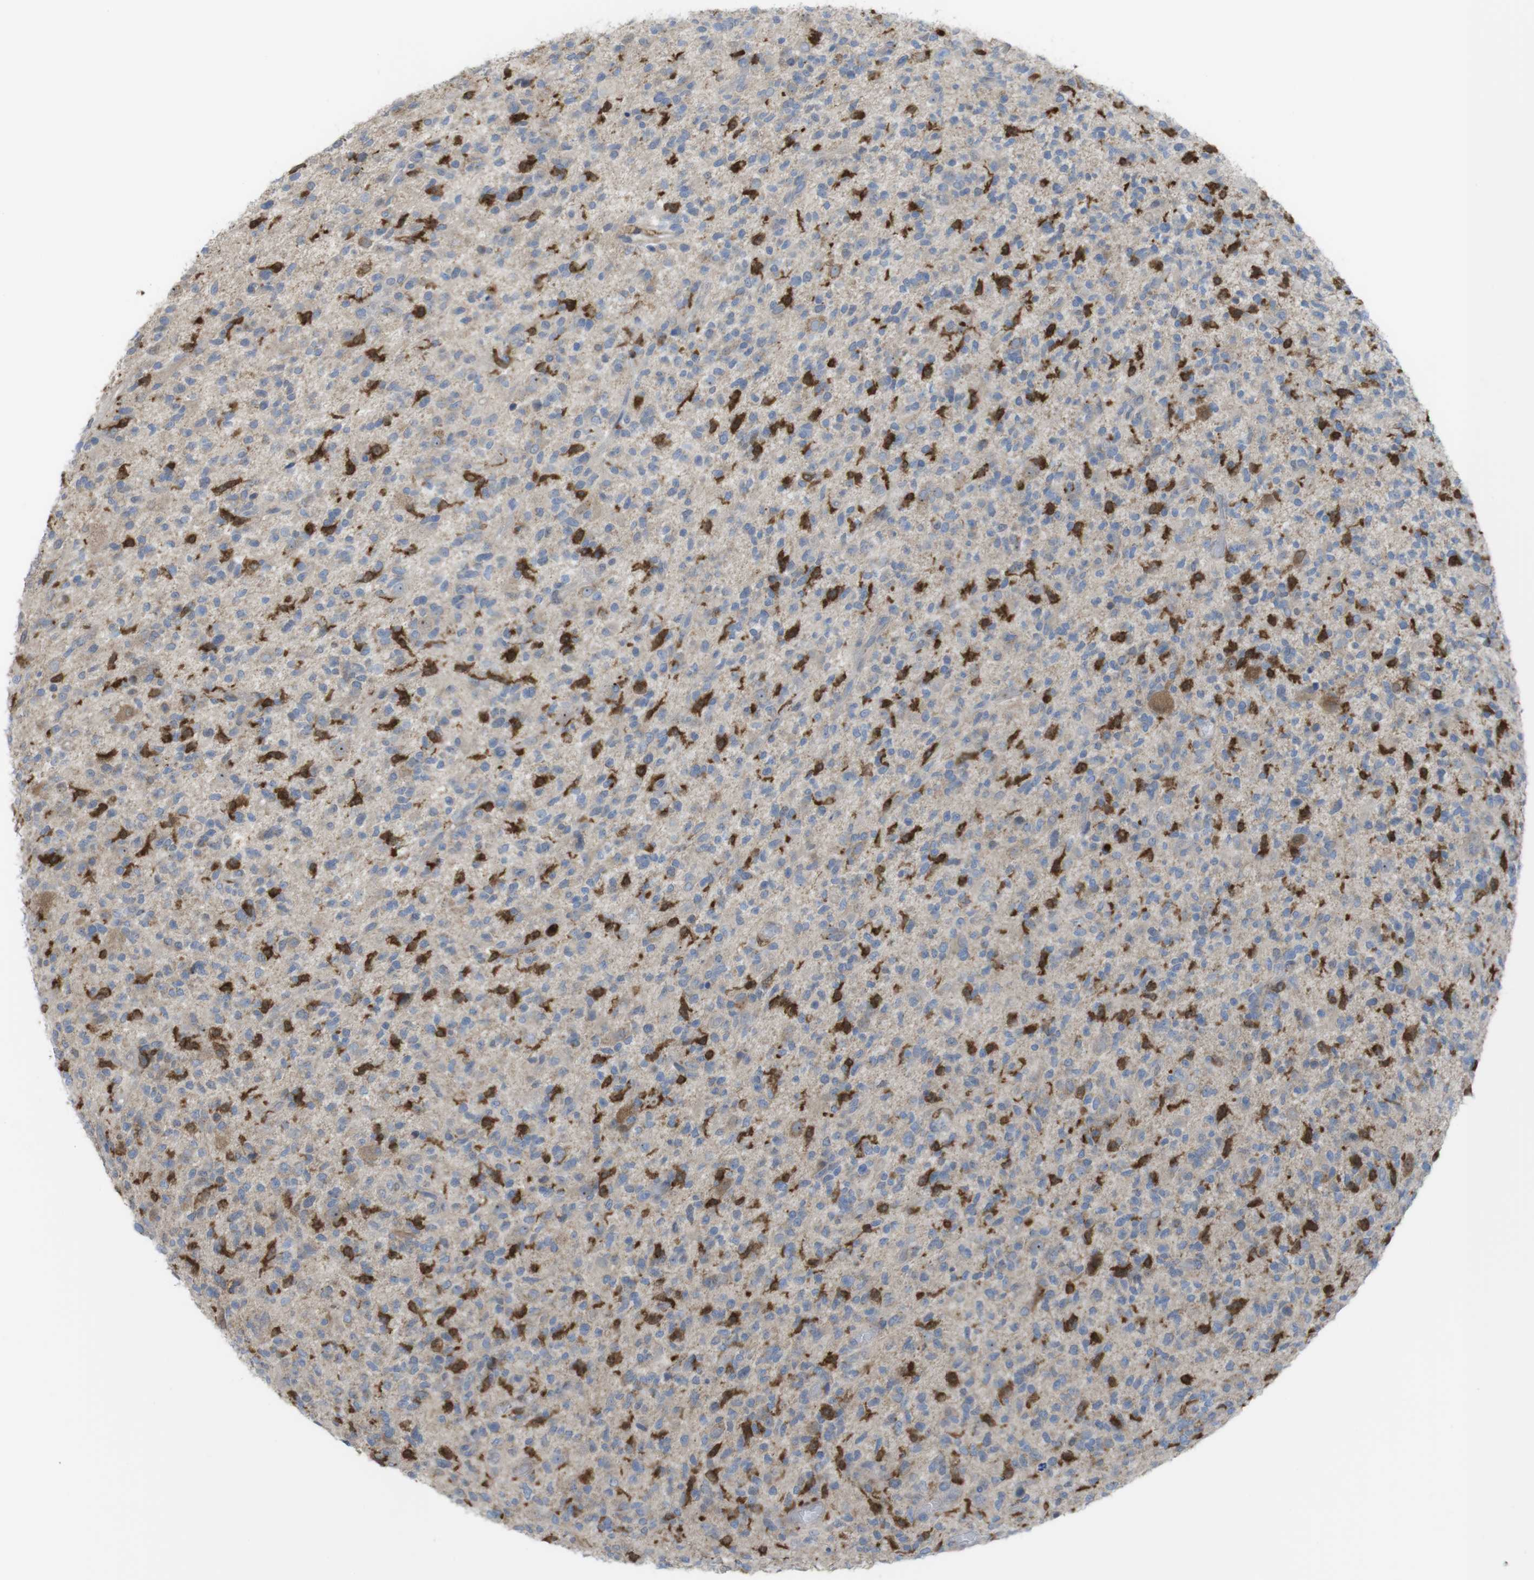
{"staining": {"intensity": "strong", "quantity": "25%-75%", "location": "cytoplasmic/membranous"}, "tissue": "glioma", "cell_type": "Tumor cells", "image_type": "cancer", "snomed": [{"axis": "morphology", "description": "Glioma, malignant, High grade"}, {"axis": "topography", "description": "Brain"}], "caption": "Protein staining by IHC exhibits strong cytoplasmic/membranous staining in approximately 25%-75% of tumor cells in malignant high-grade glioma.", "gene": "PRKCD", "patient": {"sex": "male", "age": 71}}